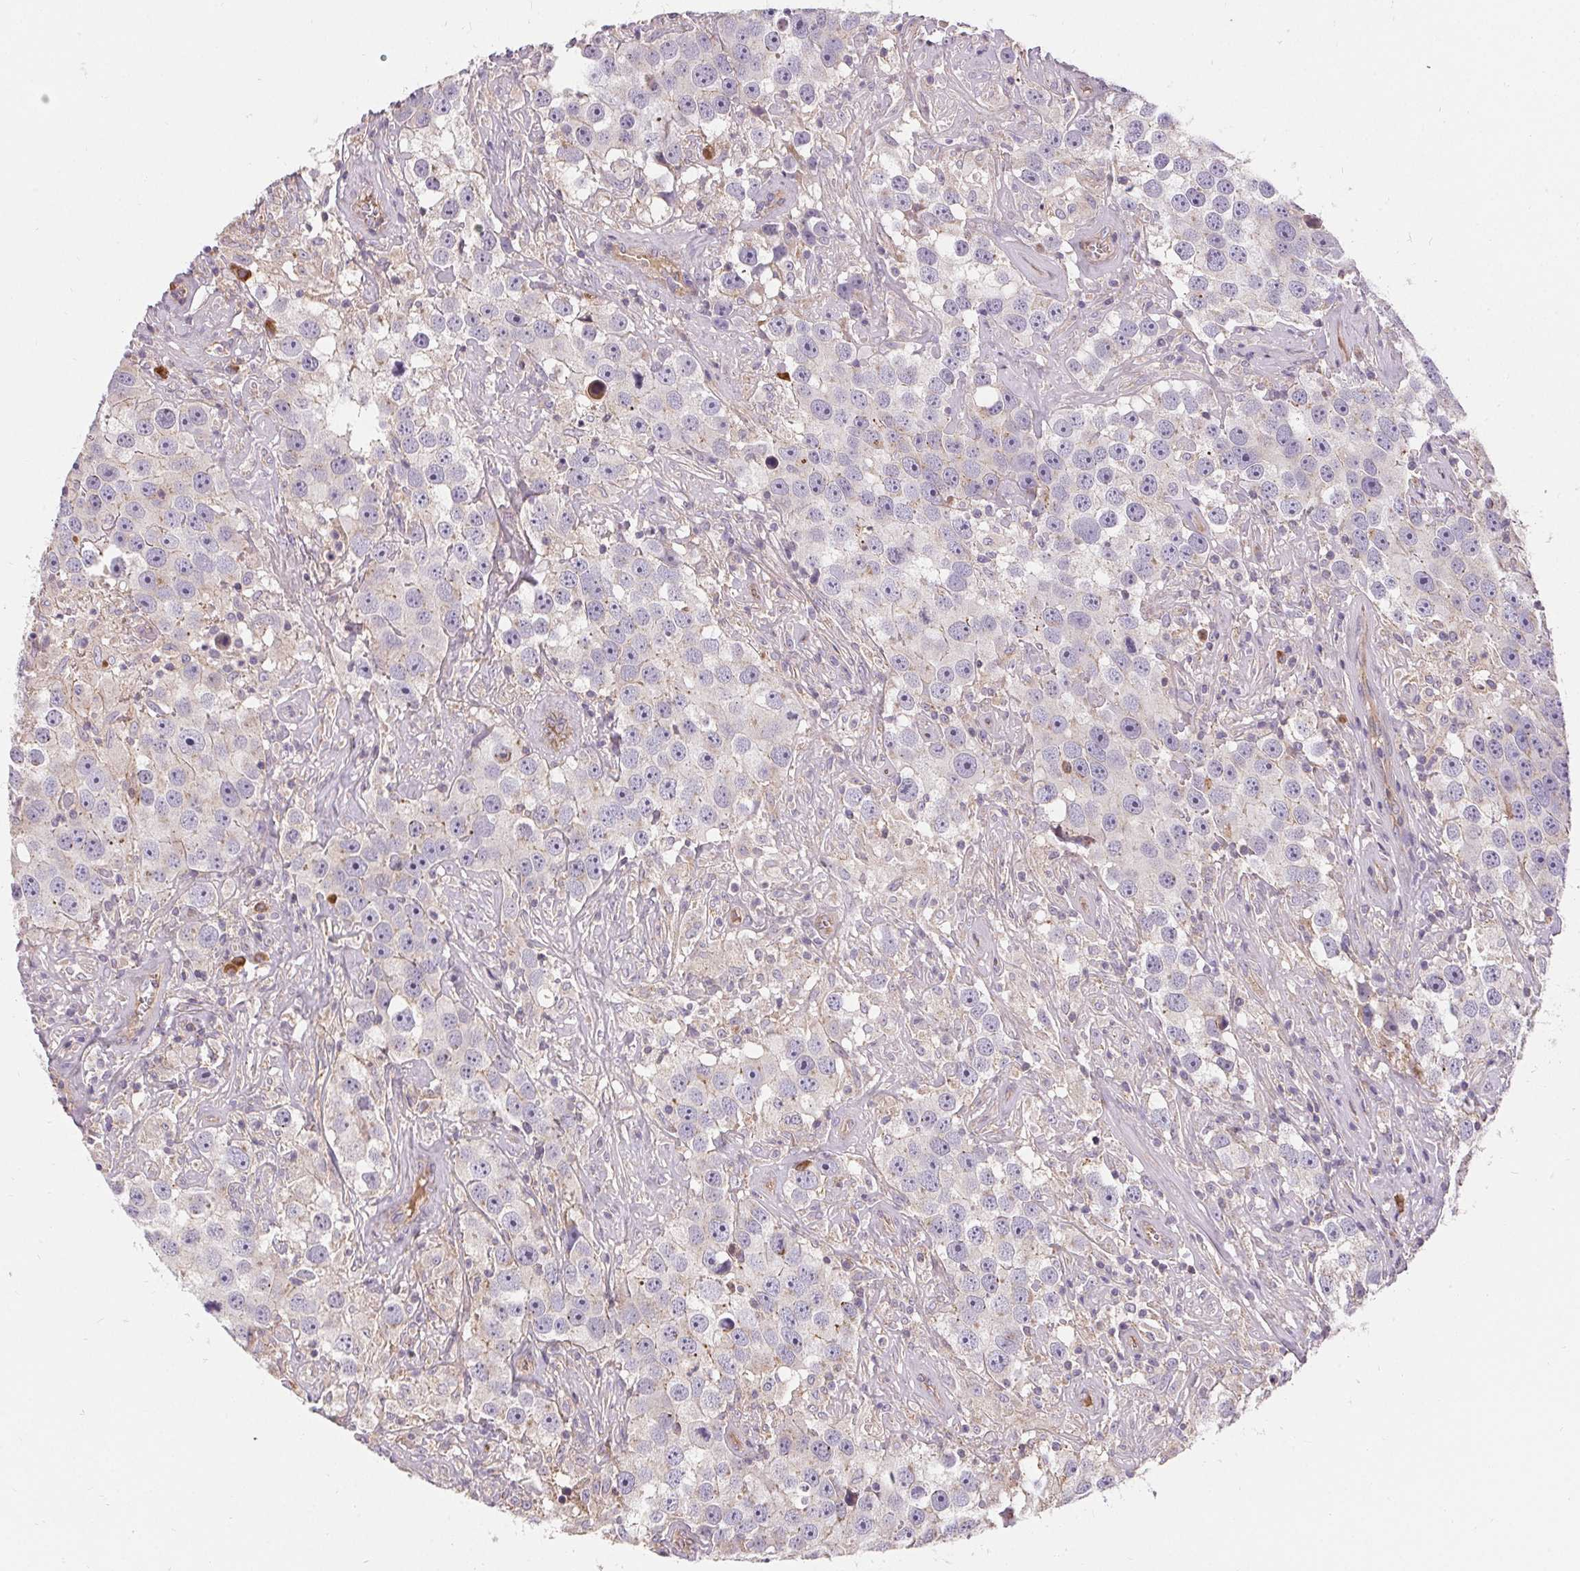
{"staining": {"intensity": "negative", "quantity": "none", "location": "none"}, "tissue": "testis cancer", "cell_type": "Tumor cells", "image_type": "cancer", "snomed": [{"axis": "morphology", "description": "Seminoma, NOS"}, {"axis": "topography", "description": "Testis"}], "caption": "An immunohistochemistry (IHC) histopathology image of seminoma (testis) is shown. There is no staining in tumor cells of seminoma (testis). (Stains: DAB IHC with hematoxylin counter stain, Microscopy: brightfield microscopy at high magnification).", "gene": "APLP1", "patient": {"sex": "male", "age": 49}}